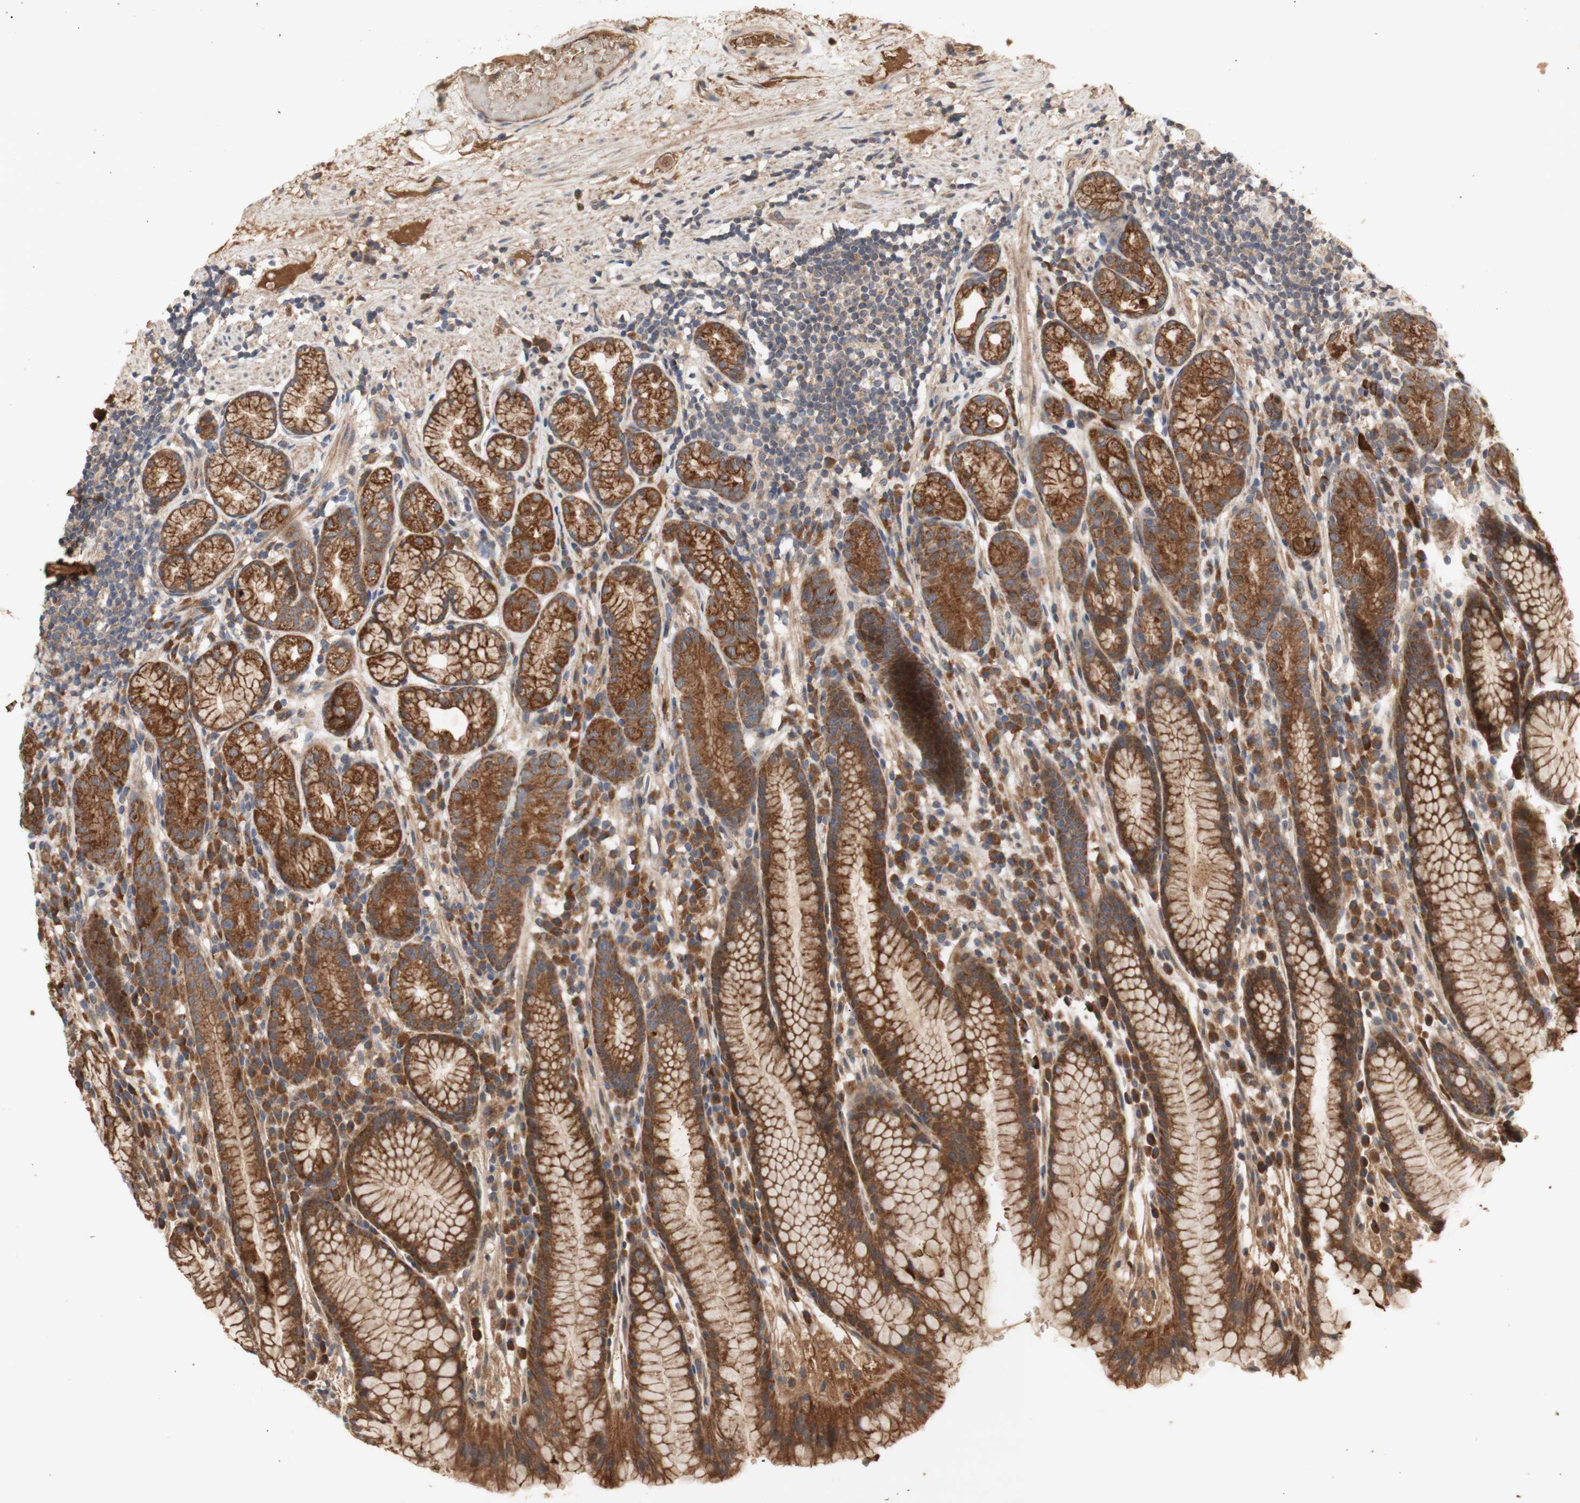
{"staining": {"intensity": "moderate", "quantity": ">75%", "location": "cytoplasmic/membranous"}, "tissue": "stomach", "cell_type": "Glandular cells", "image_type": "normal", "snomed": [{"axis": "morphology", "description": "Normal tissue, NOS"}, {"axis": "topography", "description": "Stomach, lower"}], "caption": "Glandular cells reveal medium levels of moderate cytoplasmic/membranous expression in approximately >75% of cells in unremarkable human stomach. The staining was performed using DAB (3,3'-diaminobenzidine) to visualize the protein expression in brown, while the nuclei were stained in blue with hematoxylin (Magnification: 20x).", "gene": "PKN1", "patient": {"sex": "male", "age": 52}}